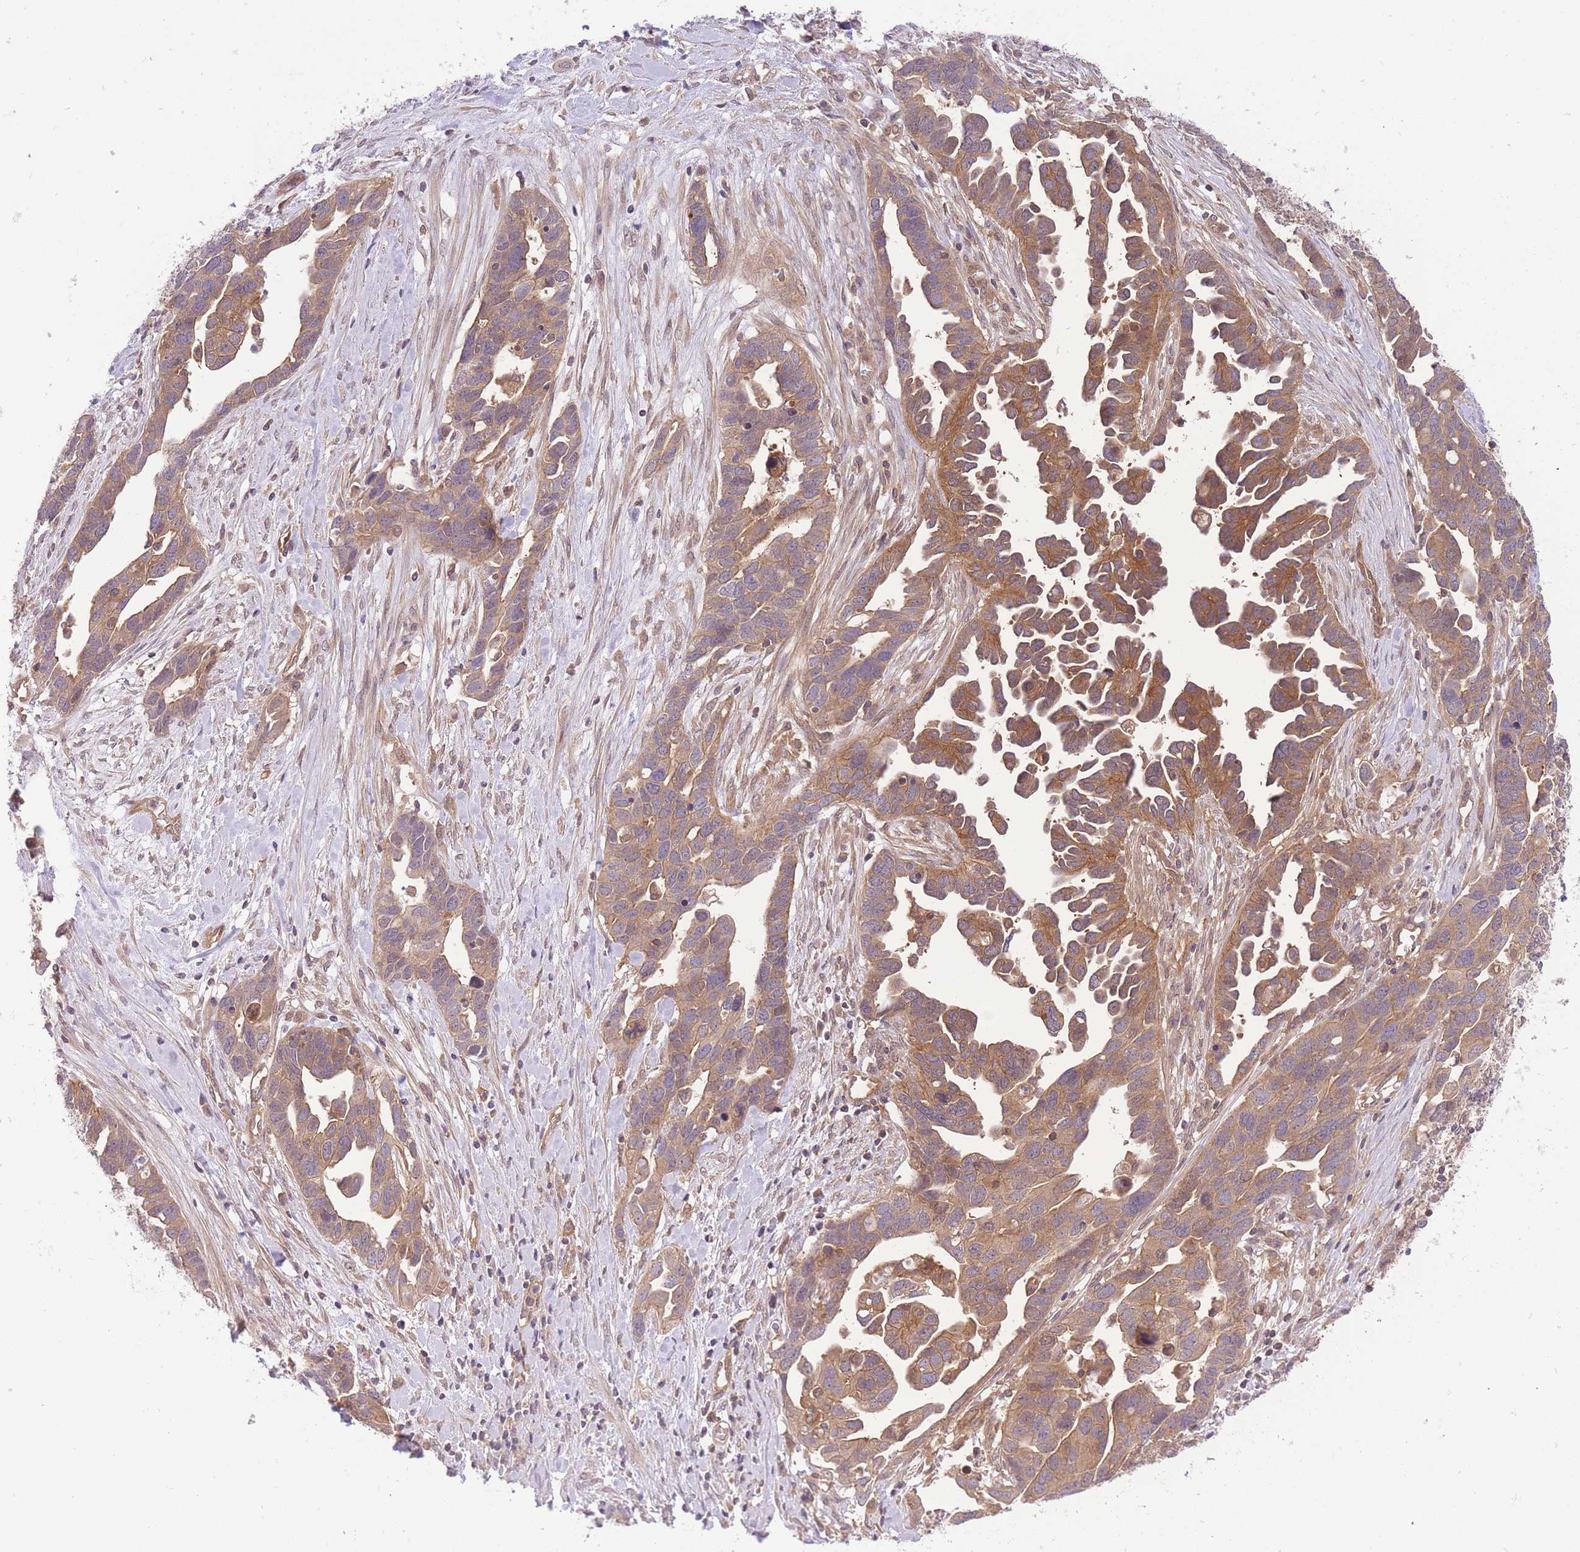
{"staining": {"intensity": "moderate", "quantity": ">75%", "location": "cytoplasmic/membranous"}, "tissue": "ovarian cancer", "cell_type": "Tumor cells", "image_type": "cancer", "snomed": [{"axis": "morphology", "description": "Cystadenocarcinoma, serous, NOS"}, {"axis": "topography", "description": "Ovary"}], "caption": "Tumor cells display moderate cytoplasmic/membranous positivity in about >75% of cells in serous cystadenocarcinoma (ovarian). (DAB (3,3'-diaminobenzidine) = brown stain, brightfield microscopy at high magnification).", "gene": "PREP", "patient": {"sex": "female", "age": 54}}